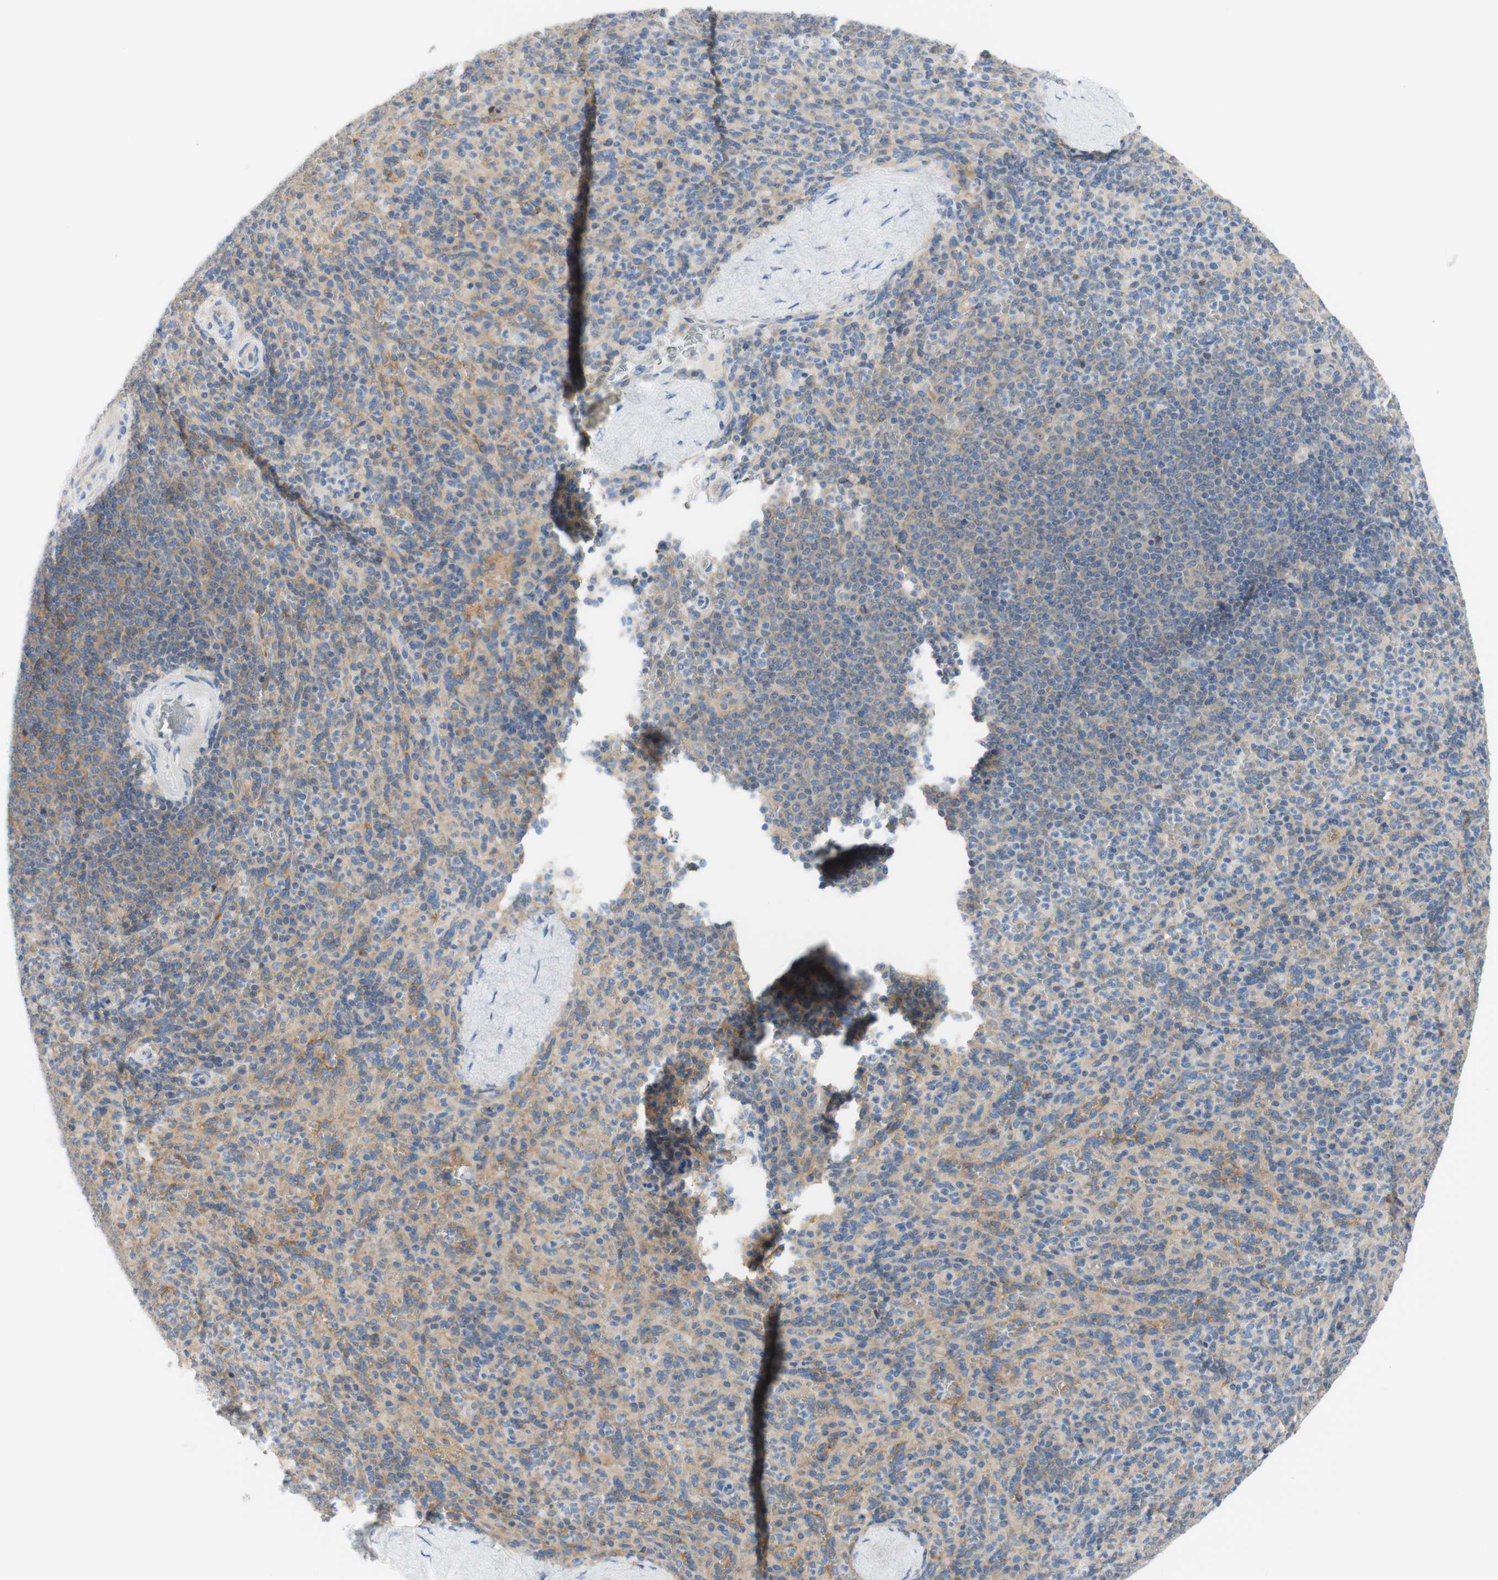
{"staining": {"intensity": "negative", "quantity": "none", "location": "none"}, "tissue": "spleen", "cell_type": "Cells in red pulp", "image_type": "normal", "snomed": [{"axis": "morphology", "description": "Normal tissue, NOS"}, {"axis": "topography", "description": "Spleen"}], "caption": "IHC of normal spleen demonstrates no positivity in cells in red pulp. Brightfield microscopy of immunohistochemistry stained with DAB (brown) and hematoxylin (blue), captured at high magnification.", "gene": "ATP2B1", "patient": {"sex": "male", "age": 36}}